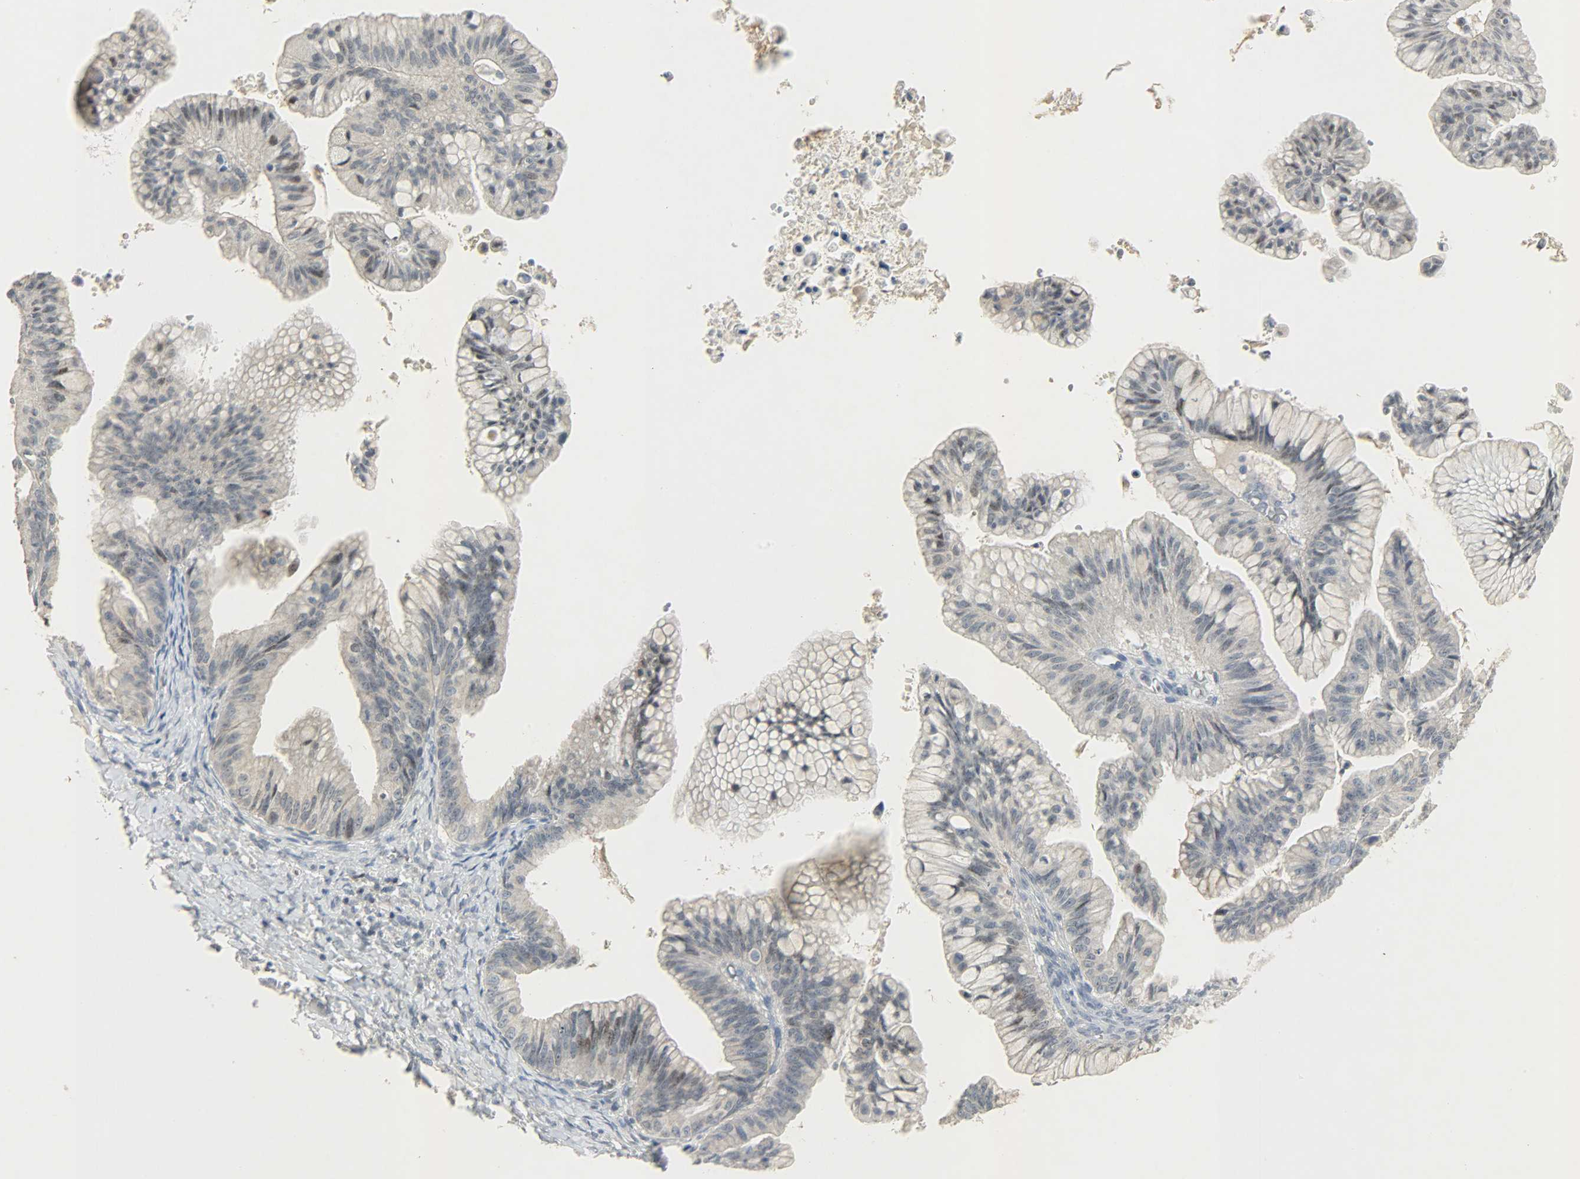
{"staining": {"intensity": "moderate", "quantity": "<25%", "location": "cytoplasmic/membranous,nuclear"}, "tissue": "ovarian cancer", "cell_type": "Tumor cells", "image_type": "cancer", "snomed": [{"axis": "morphology", "description": "Cystadenocarcinoma, mucinous, NOS"}, {"axis": "topography", "description": "Ovary"}], "caption": "IHC micrograph of ovarian cancer (mucinous cystadenocarcinoma) stained for a protein (brown), which shows low levels of moderate cytoplasmic/membranous and nuclear expression in approximately <25% of tumor cells.", "gene": "CAMK4", "patient": {"sex": "female", "age": 36}}